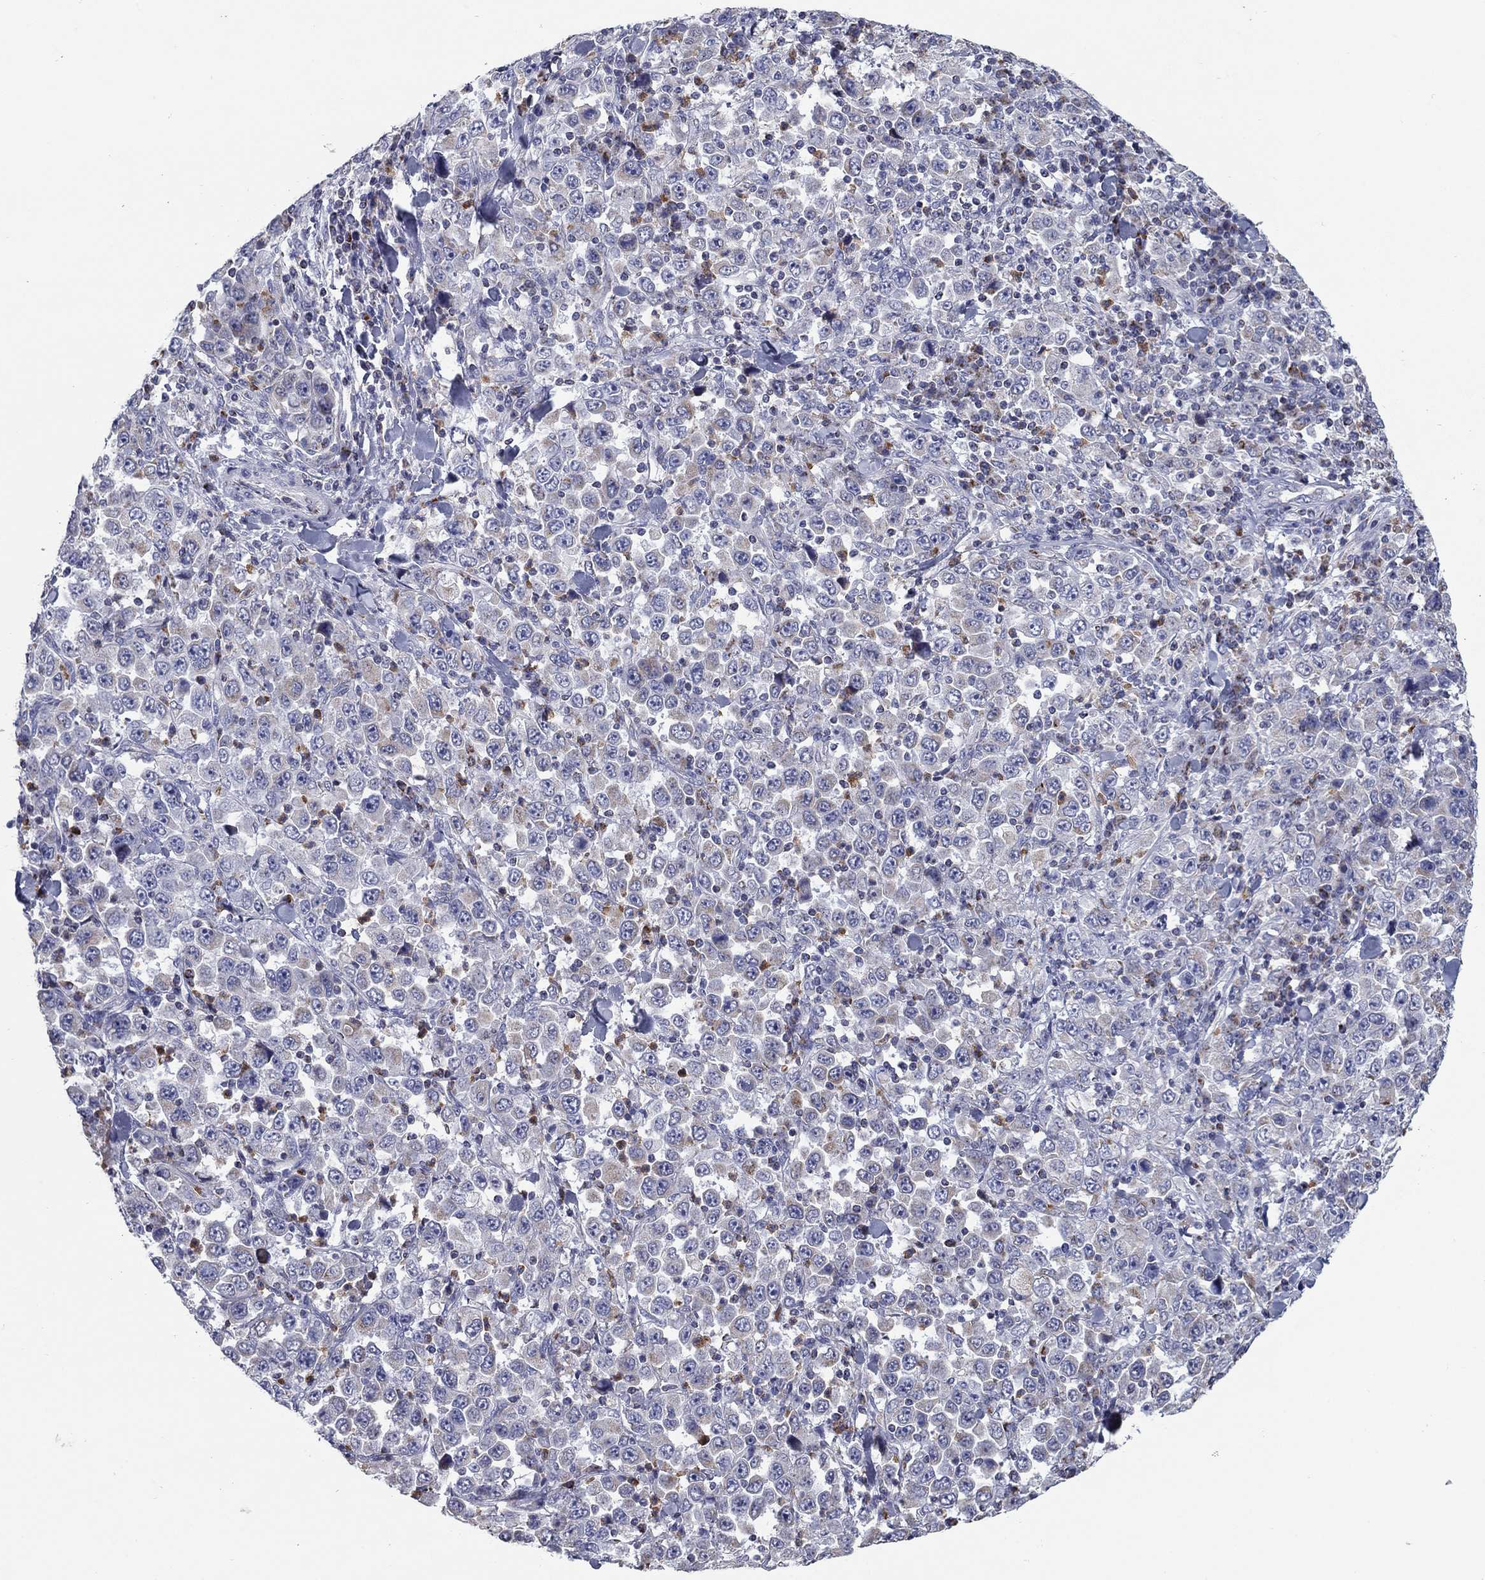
{"staining": {"intensity": "weak", "quantity": "<25%", "location": "cytoplasmic/membranous"}, "tissue": "stomach cancer", "cell_type": "Tumor cells", "image_type": "cancer", "snomed": [{"axis": "morphology", "description": "Normal tissue, NOS"}, {"axis": "morphology", "description": "Adenocarcinoma, NOS"}, {"axis": "topography", "description": "Stomach, upper"}, {"axis": "topography", "description": "Stomach"}], "caption": "IHC image of stomach cancer stained for a protein (brown), which shows no expression in tumor cells.", "gene": "NDUFA4L2", "patient": {"sex": "male", "age": 59}}